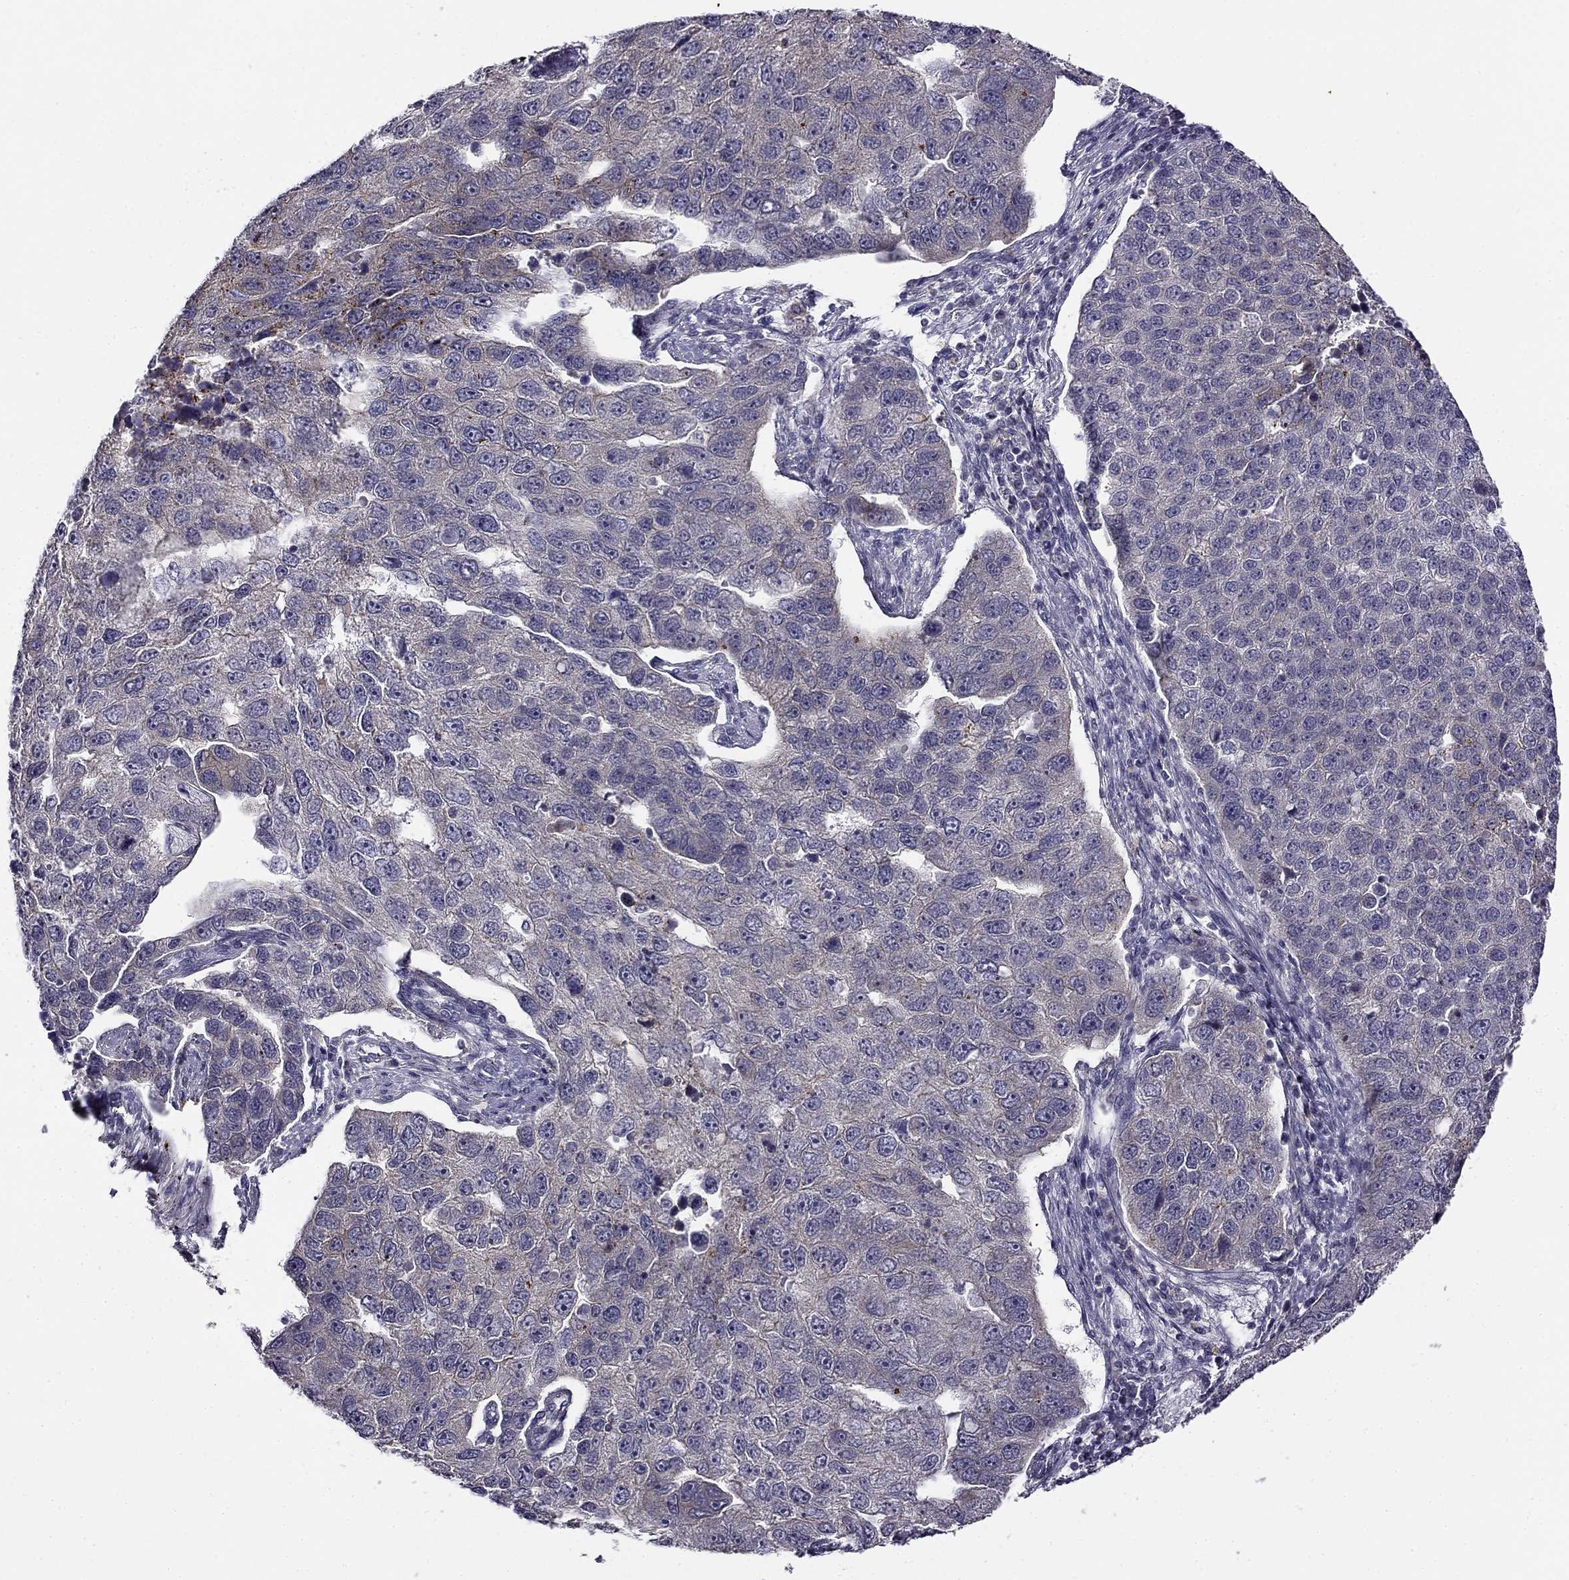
{"staining": {"intensity": "strong", "quantity": "25%-75%", "location": "cytoplasmic/membranous"}, "tissue": "pancreatic cancer", "cell_type": "Tumor cells", "image_type": "cancer", "snomed": [{"axis": "morphology", "description": "Adenocarcinoma, NOS"}, {"axis": "topography", "description": "Pancreas"}], "caption": "Approximately 25%-75% of tumor cells in pancreatic cancer demonstrate strong cytoplasmic/membranous protein expression as visualized by brown immunohistochemical staining.", "gene": "CNR1", "patient": {"sex": "female", "age": 61}}